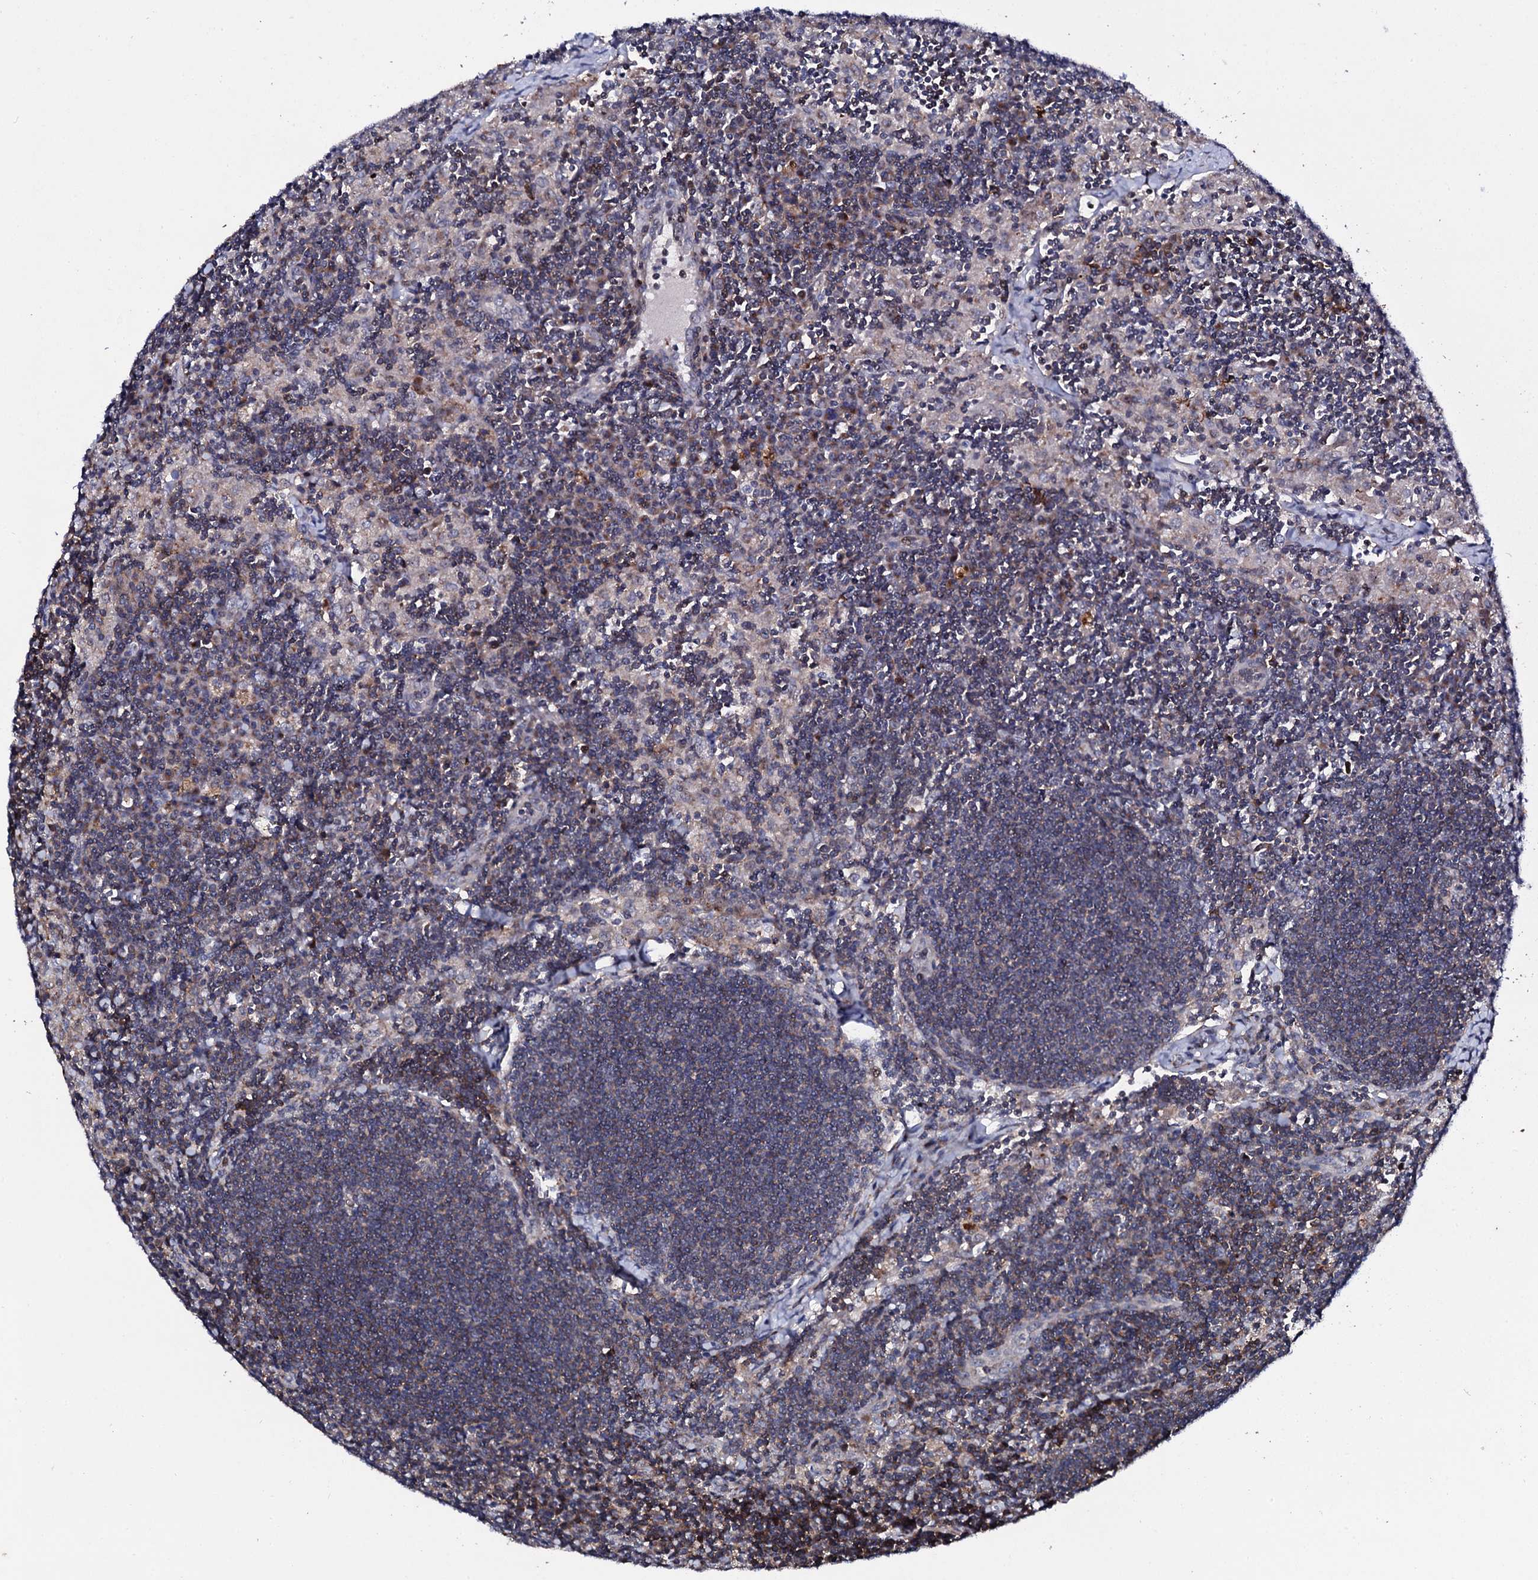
{"staining": {"intensity": "weak", "quantity": "25%-75%", "location": "cytoplasmic/membranous"}, "tissue": "lymph node", "cell_type": "Germinal center cells", "image_type": "normal", "snomed": [{"axis": "morphology", "description": "Normal tissue, NOS"}, {"axis": "topography", "description": "Lymph node"}], "caption": "An image of lymph node stained for a protein demonstrates weak cytoplasmic/membranous brown staining in germinal center cells. (IHC, brightfield microscopy, high magnification).", "gene": "GTPBP4", "patient": {"sex": "male", "age": 24}}